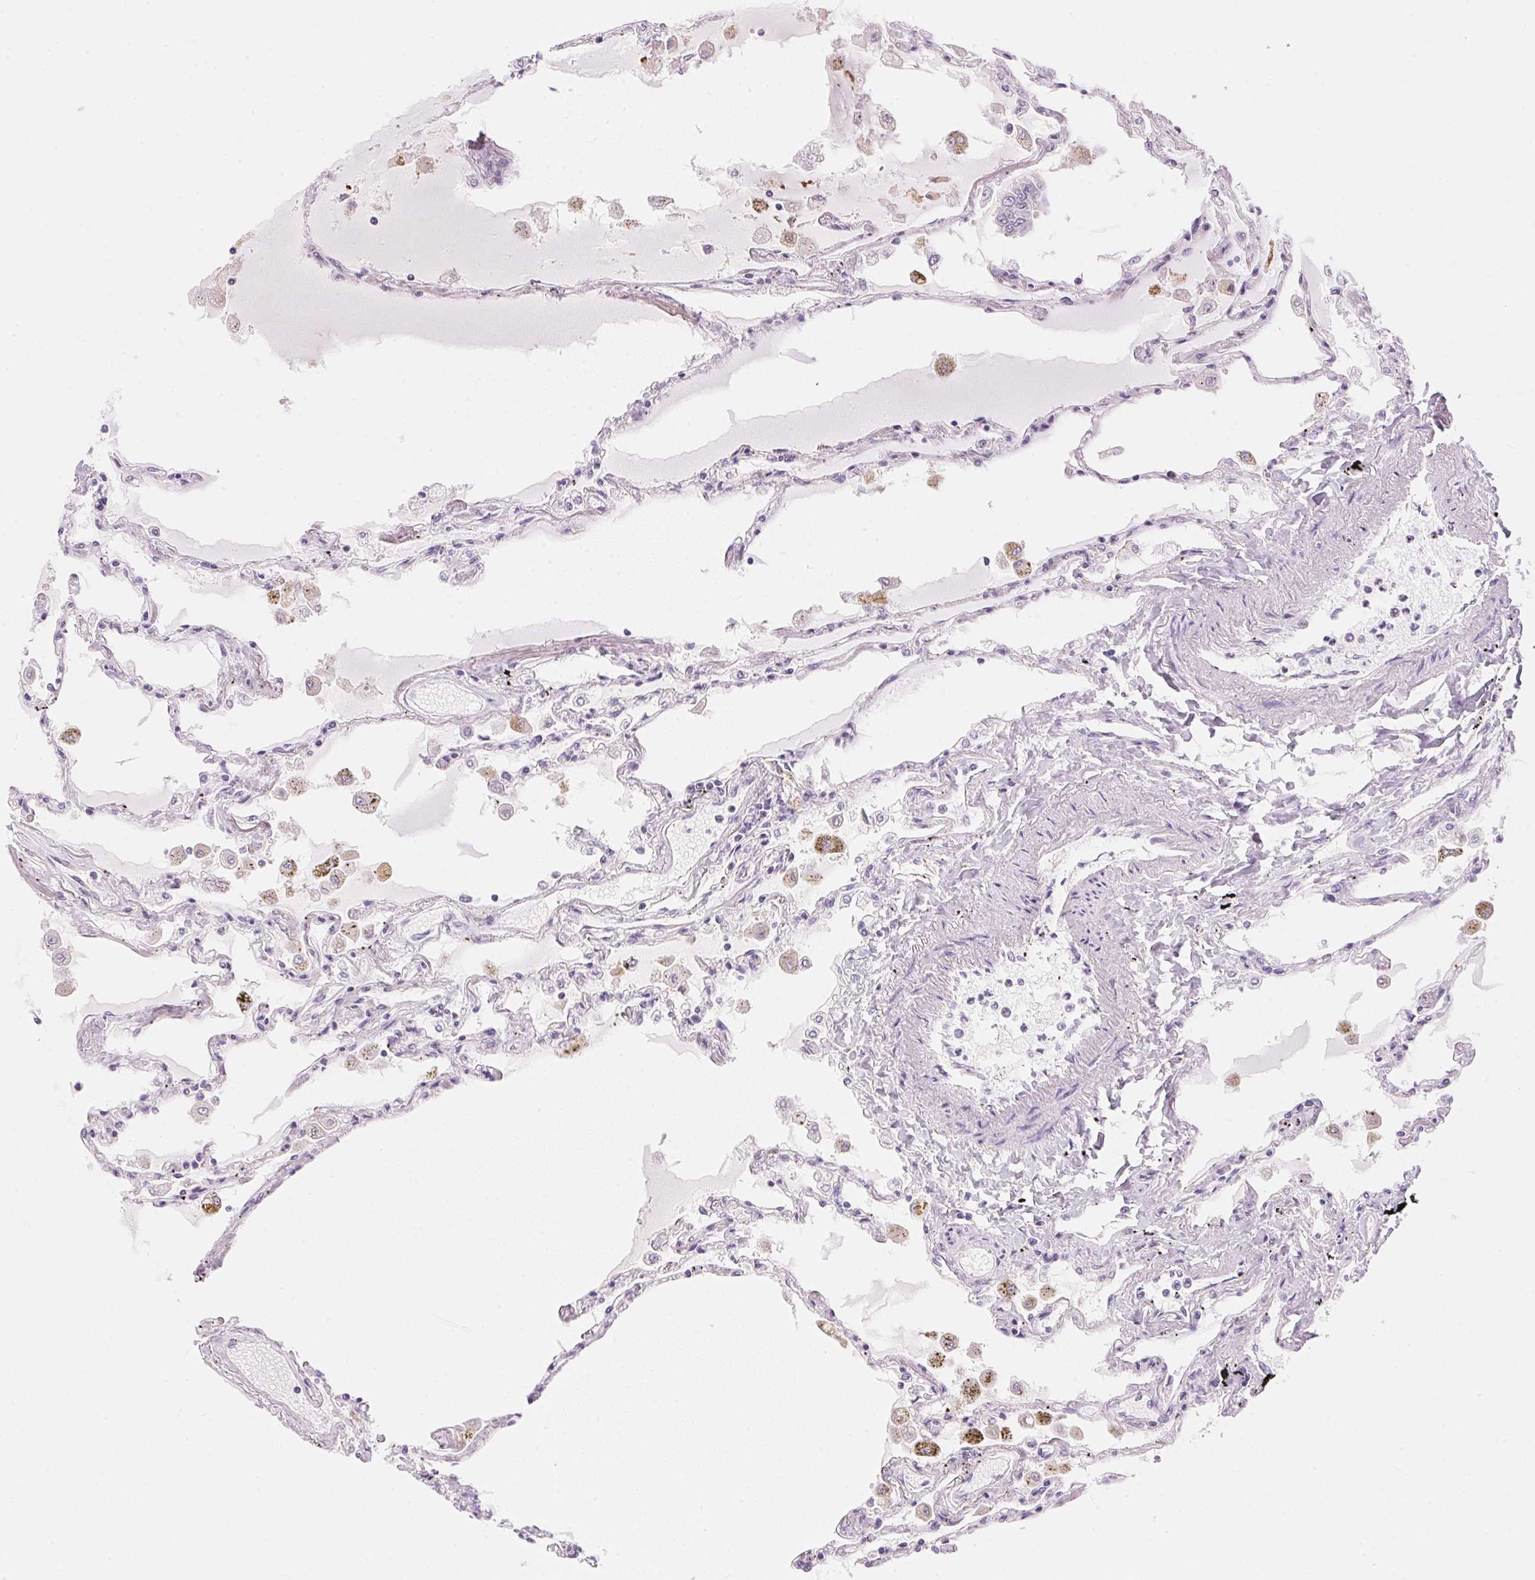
{"staining": {"intensity": "negative", "quantity": "none", "location": "none"}, "tissue": "lung", "cell_type": "Alveolar cells", "image_type": "normal", "snomed": [{"axis": "morphology", "description": "Normal tissue, NOS"}, {"axis": "morphology", "description": "Adenocarcinoma, NOS"}, {"axis": "topography", "description": "Cartilage tissue"}, {"axis": "topography", "description": "Lung"}], "caption": "The image exhibits no significant expression in alveolar cells of lung. (DAB (3,3'-diaminobenzidine) immunohistochemistry (IHC) with hematoxylin counter stain).", "gene": "TEKT1", "patient": {"sex": "female", "age": 67}}